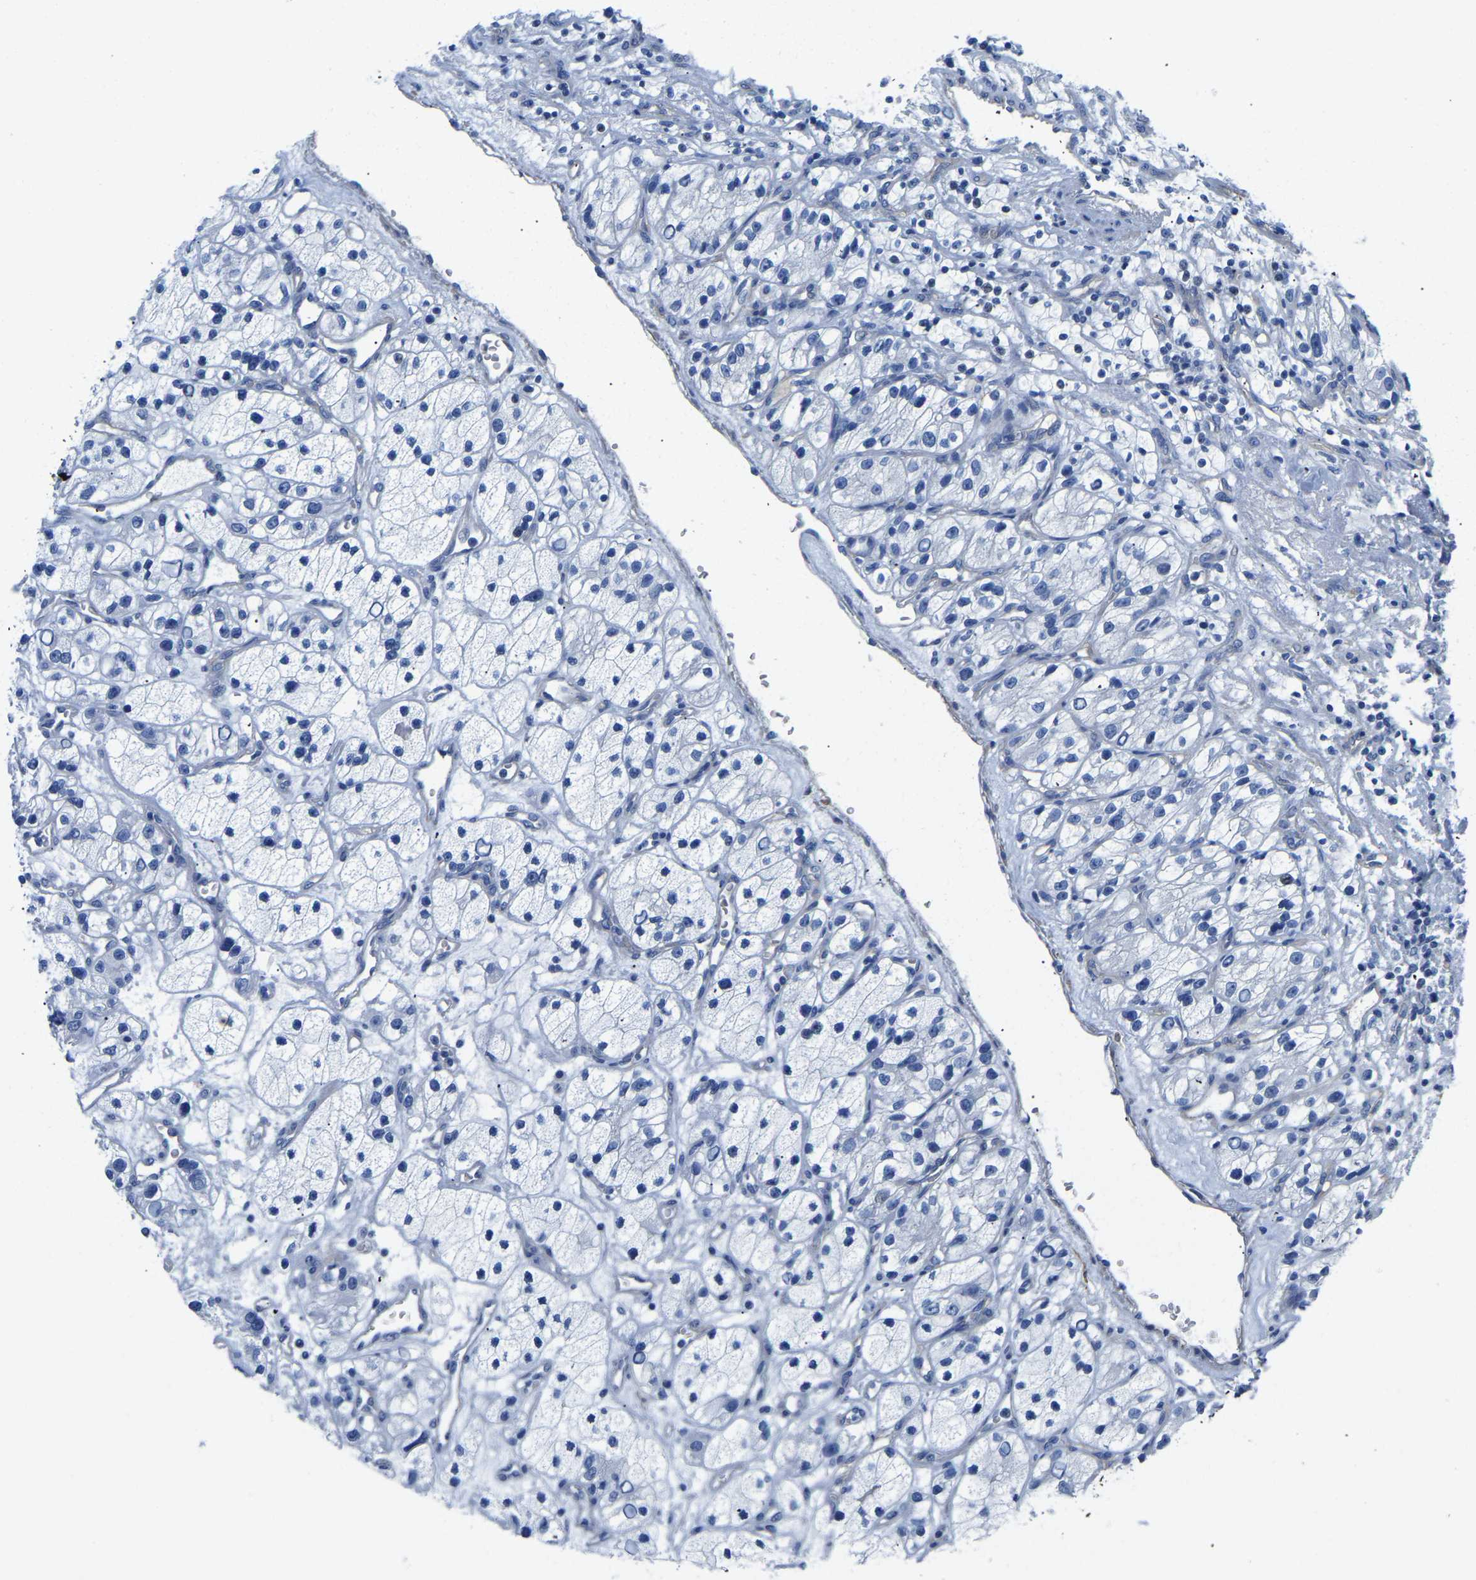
{"staining": {"intensity": "negative", "quantity": "none", "location": "none"}, "tissue": "renal cancer", "cell_type": "Tumor cells", "image_type": "cancer", "snomed": [{"axis": "morphology", "description": "Adenocarcinoma, NOS"}, {"axis": "topography", "description": "Kidney"}], "caption": "Immunohistochemistry micrograph of neoplastic tissue: adenocarcinoma (renal) stained with DAB (3,3'-diaminobenzidine) displays no significant protein positivity in tumor cells. The staining is performed using DAB brown chromogen with nuclei counter-stained in using hematoxylin.", "gene": "UPK3A", "patient": {"sex": "female", "age": 57}}